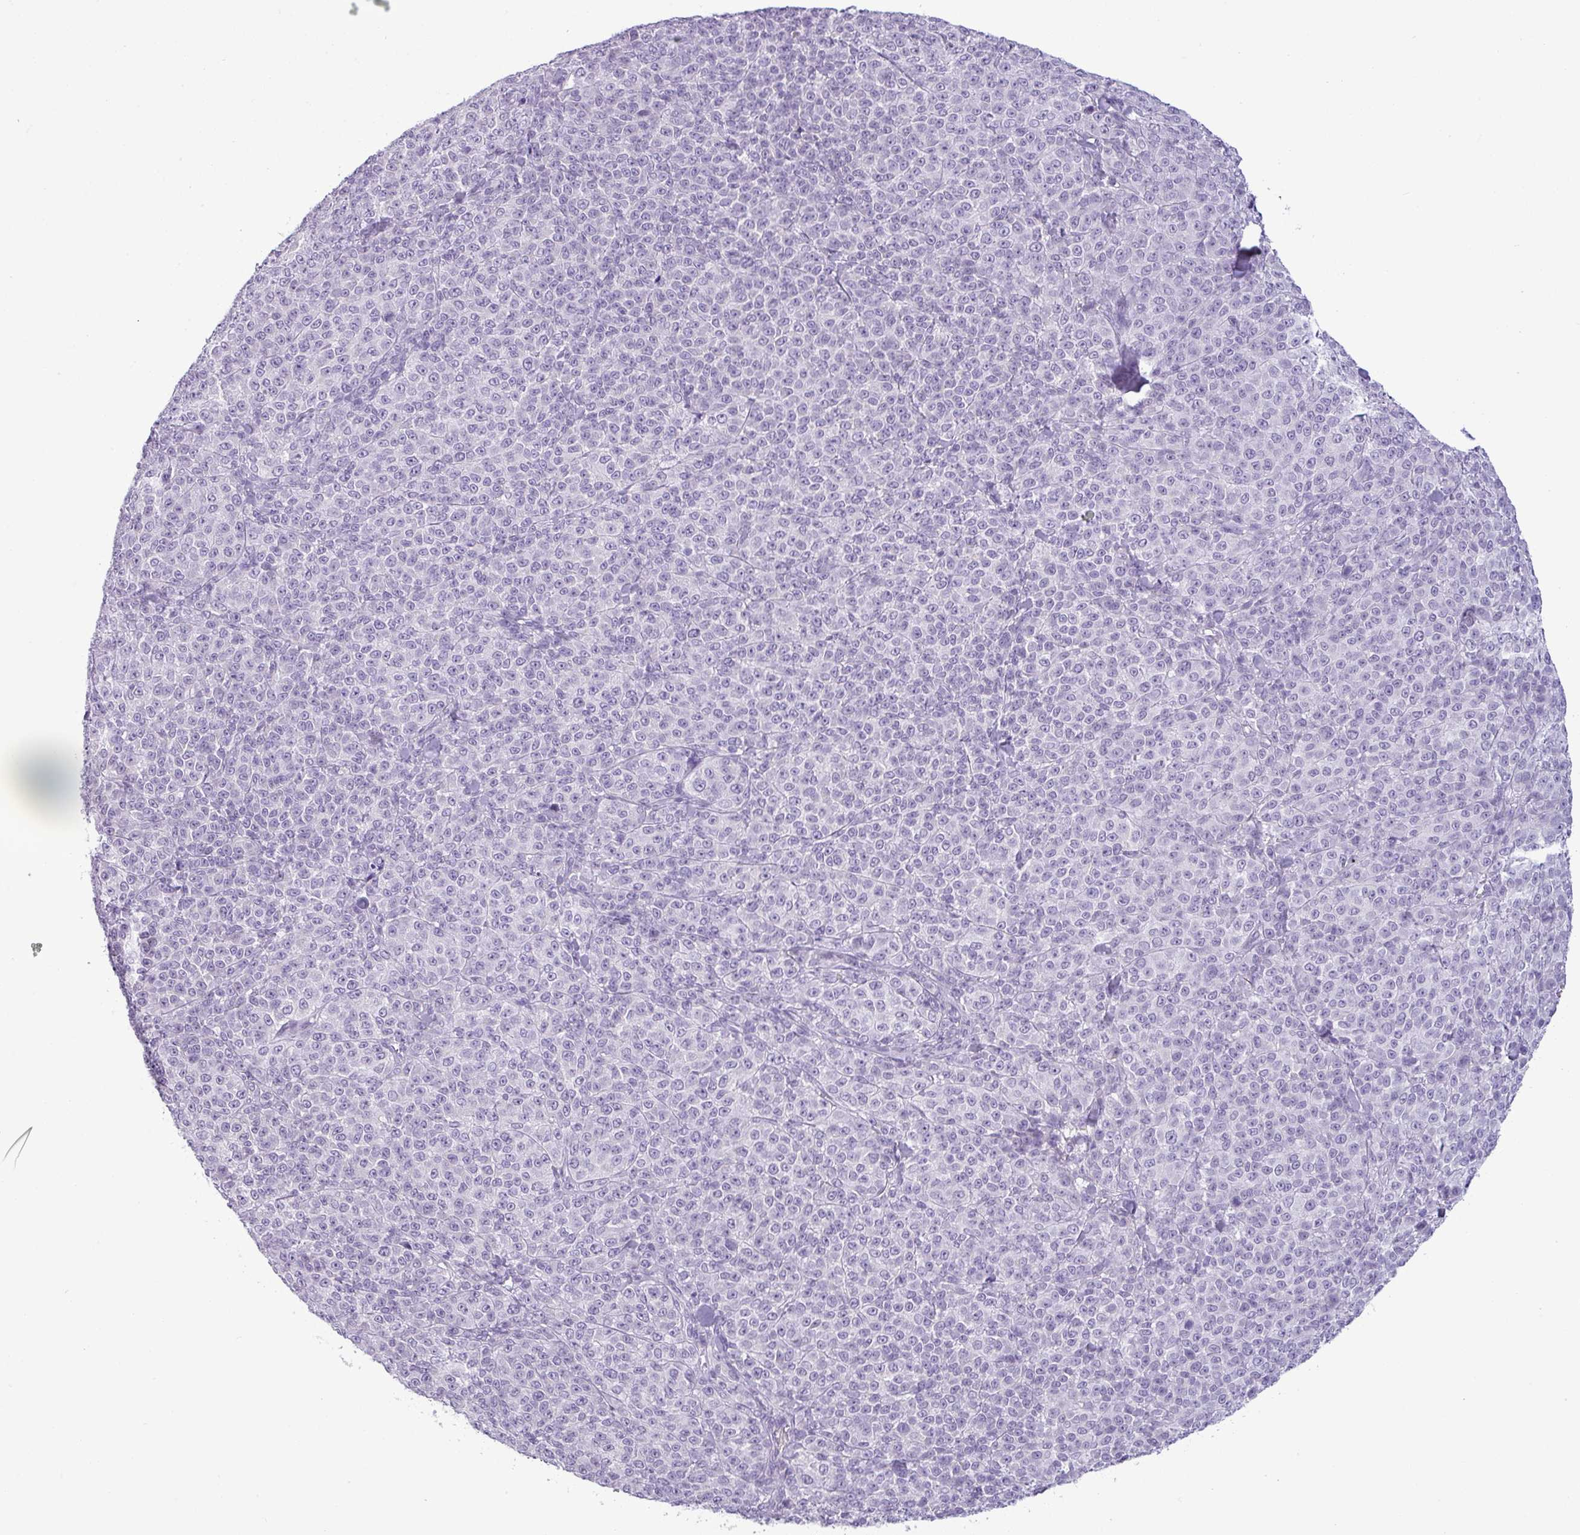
{"staining": {"intensity": "negative", "quantity": "none", "location": "none"}, "tissue": "melanoma", "cell_type": "Tumor cells", "image_type": "cancer", "snomed": [{"axis": "morphology", "description": "Normal tissue, NOS"}, {"axis": "morphology", "description": "Malignant melanoma, NOS"}, {"axis": "topography", "description": "Skin"}], "caption": "Melanoma was stained to show a protein in brown. There is no significant expression in tumor cells.", "gene": "CDH16", "patient": {"sex": "female", "age": 34}}